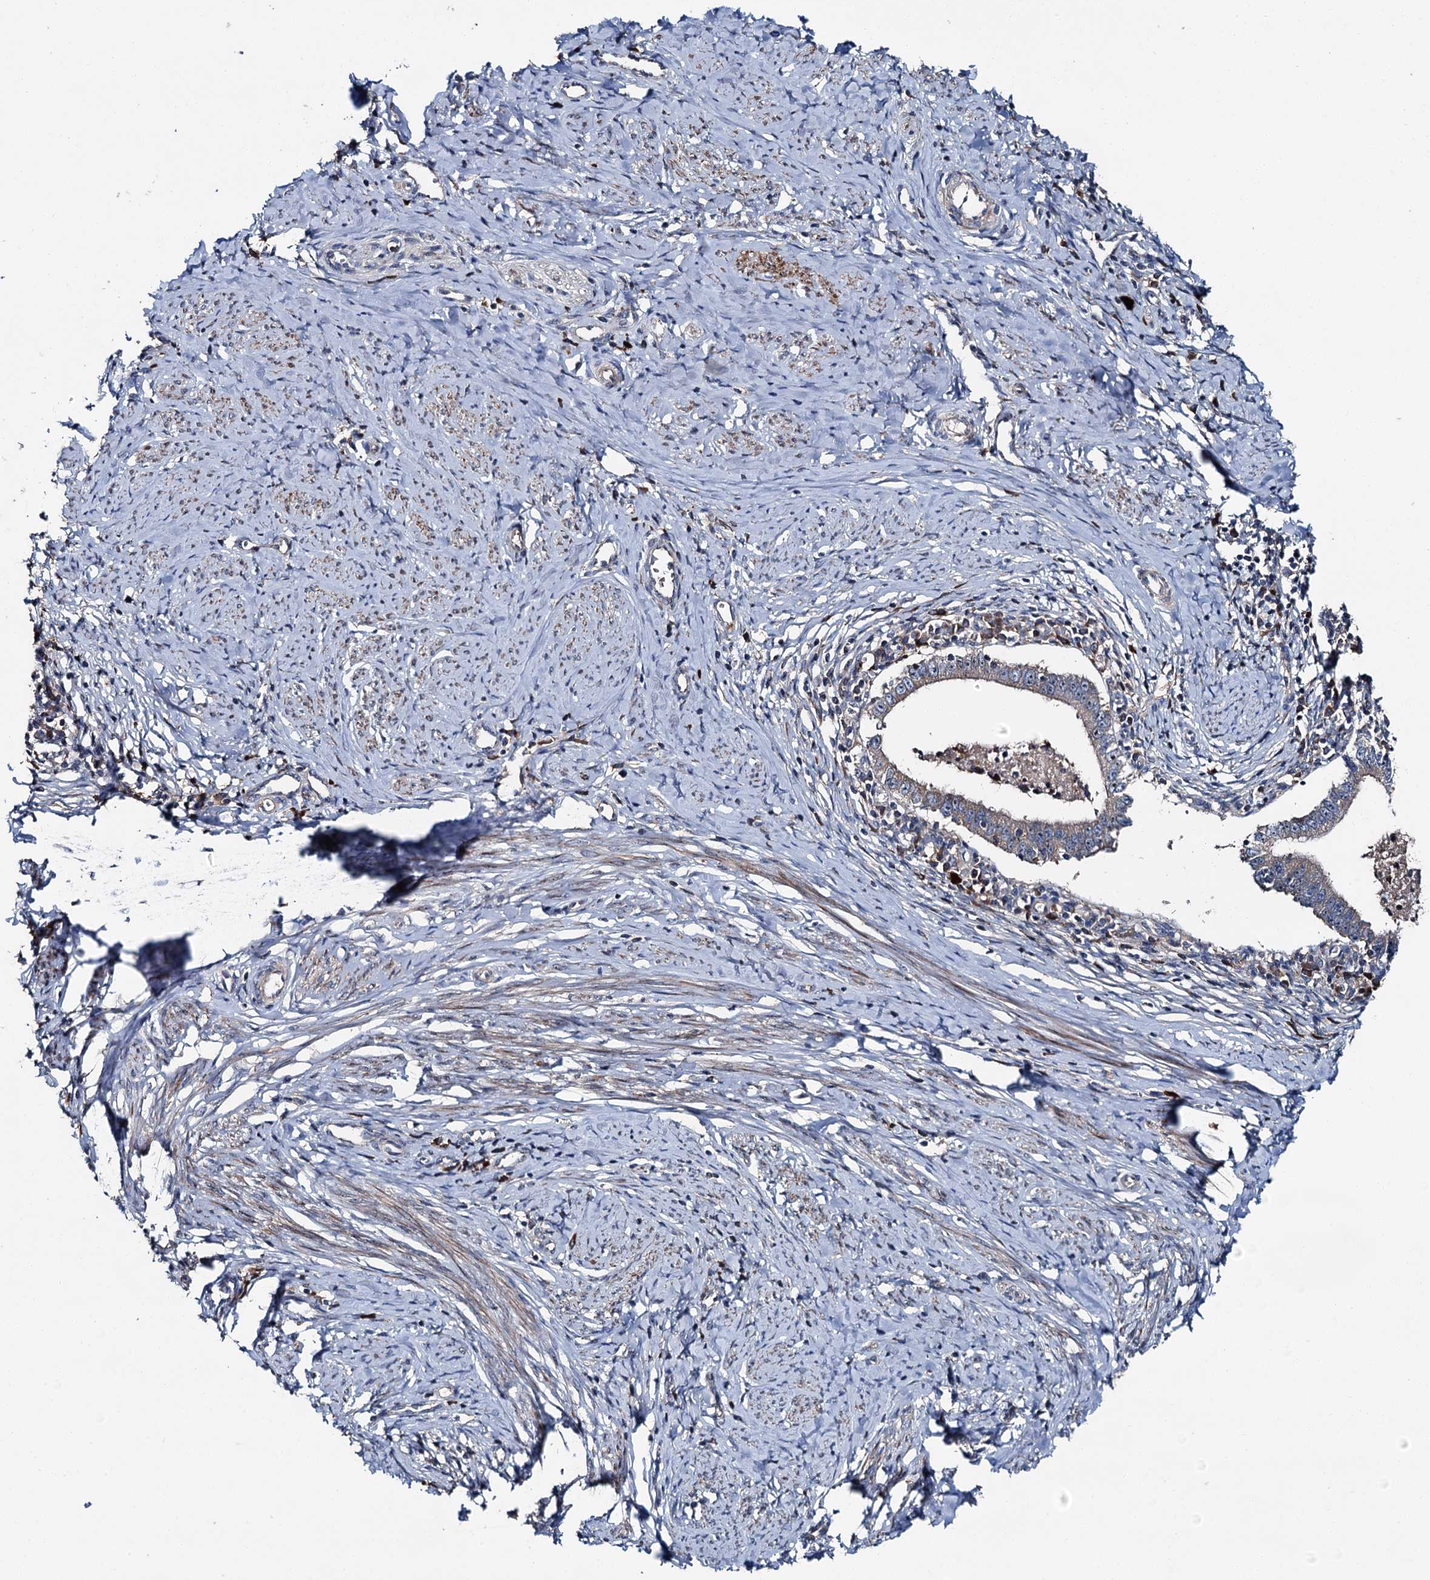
{"staining": {"intensity": "negative", "quantity": "none", "location": "none"}, "tissue": "cervical cancer", "cell_type": "Tumor cells", "image_type": "cancer", "snomed": [{"axis": "morphology", "description": "Adenocarcinoma, NOS"}, {"axis": "topography", "description": "Cervix"}], "caption": "This is an immunohistochemistry photomicrograph of human adenocarcinoma (cervical). There is no staining in tumor cells.", "gene": "SLC22A25", "patient": {"sex": "female", "age": 36}}